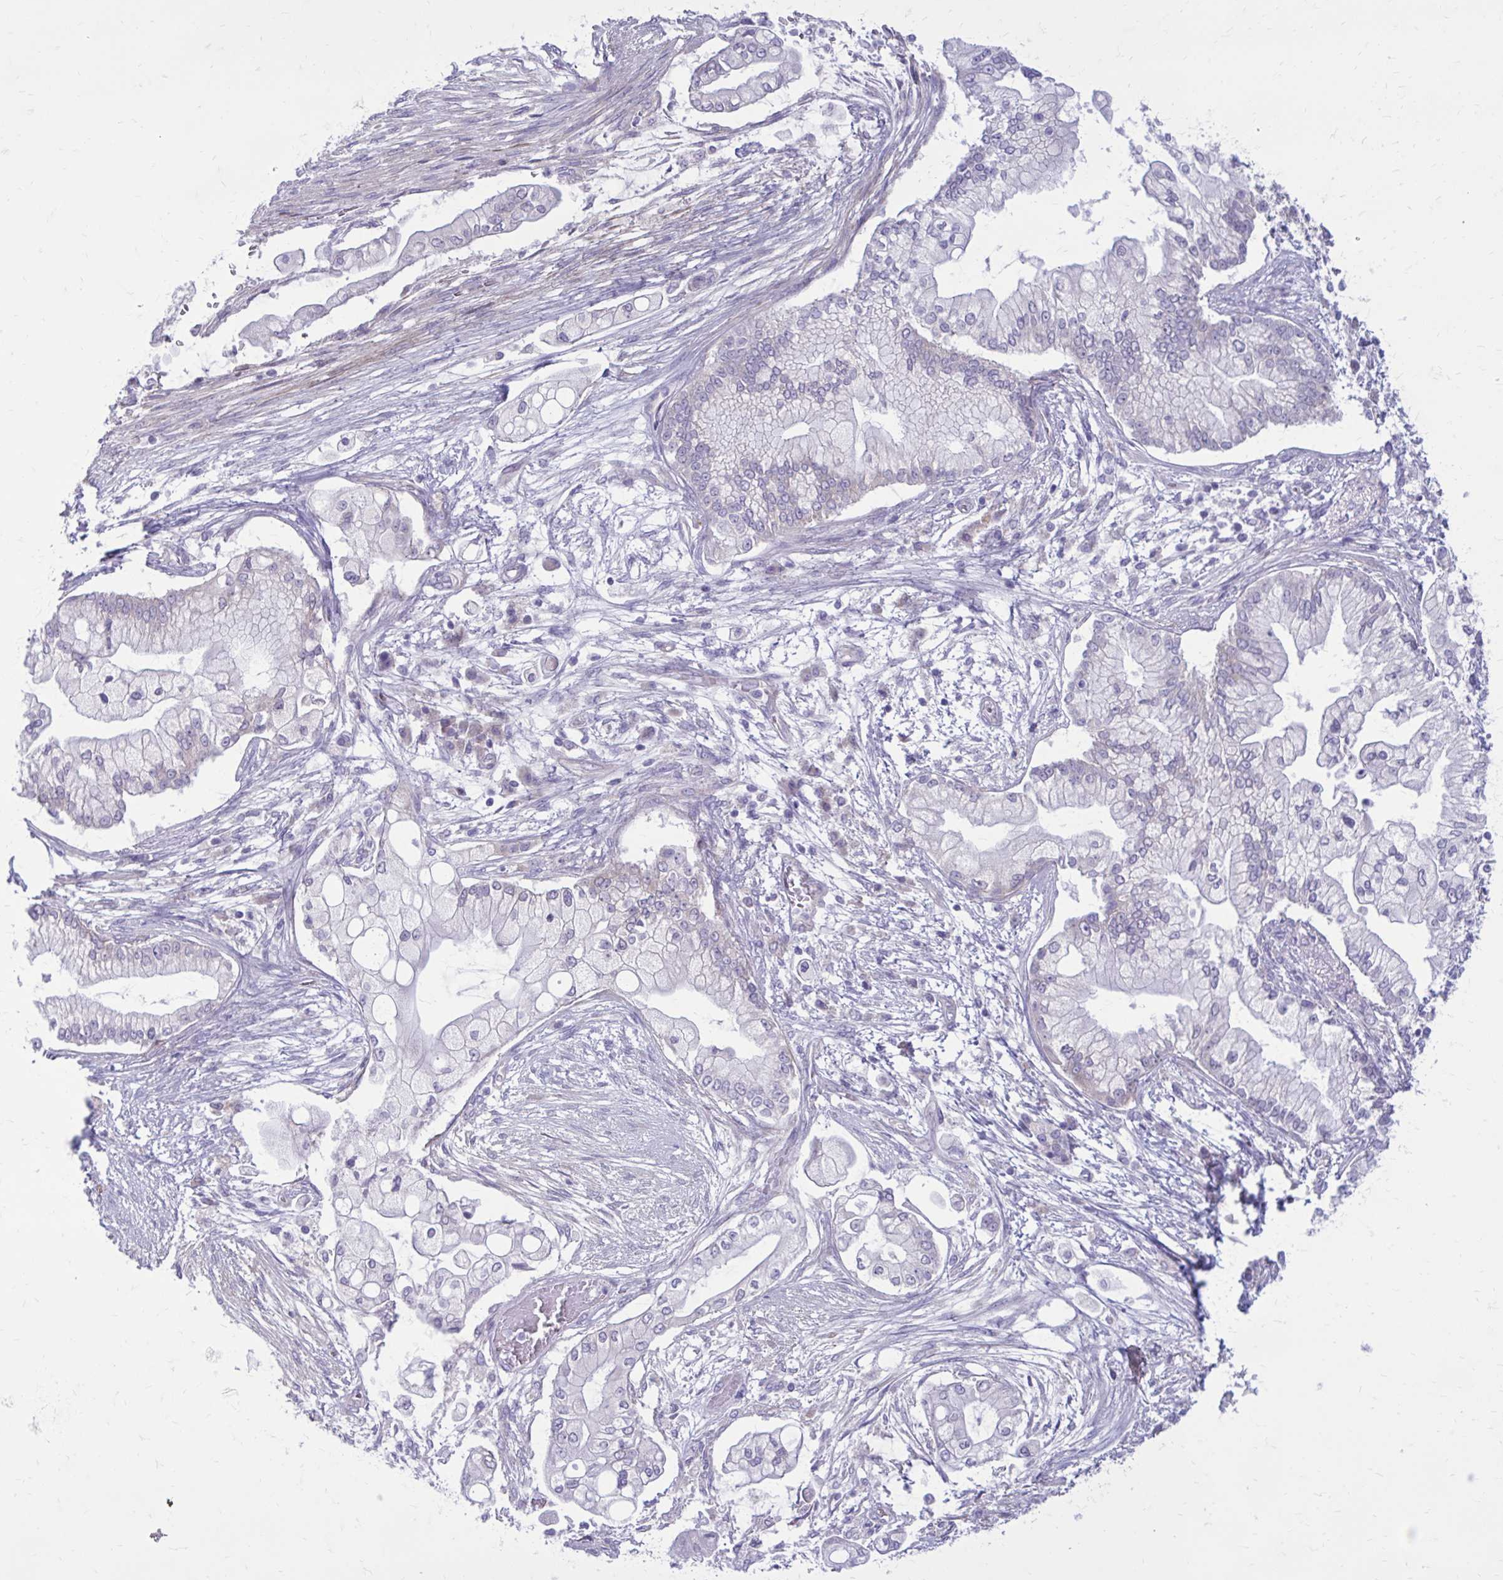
{"staining": {"intensity": "negative", "quantity": "none", "location": "none"}, "tissue": "pancreatic cancer", "cell_type": "Tumor cells", "image_type": "cancer", "snomed": [{"axis": "morphology", "description": "Adenocarcinoma, NOS"}, {"axis": "topography", "description": "Pancreas"}], "caption": "Human pancreatic cancer stained for a protein using immunohistochemistry (IHC) shows no expression in tumor cells.", "gene": "GIGYF2", "patient": {"sex": "female", "age": 69}}